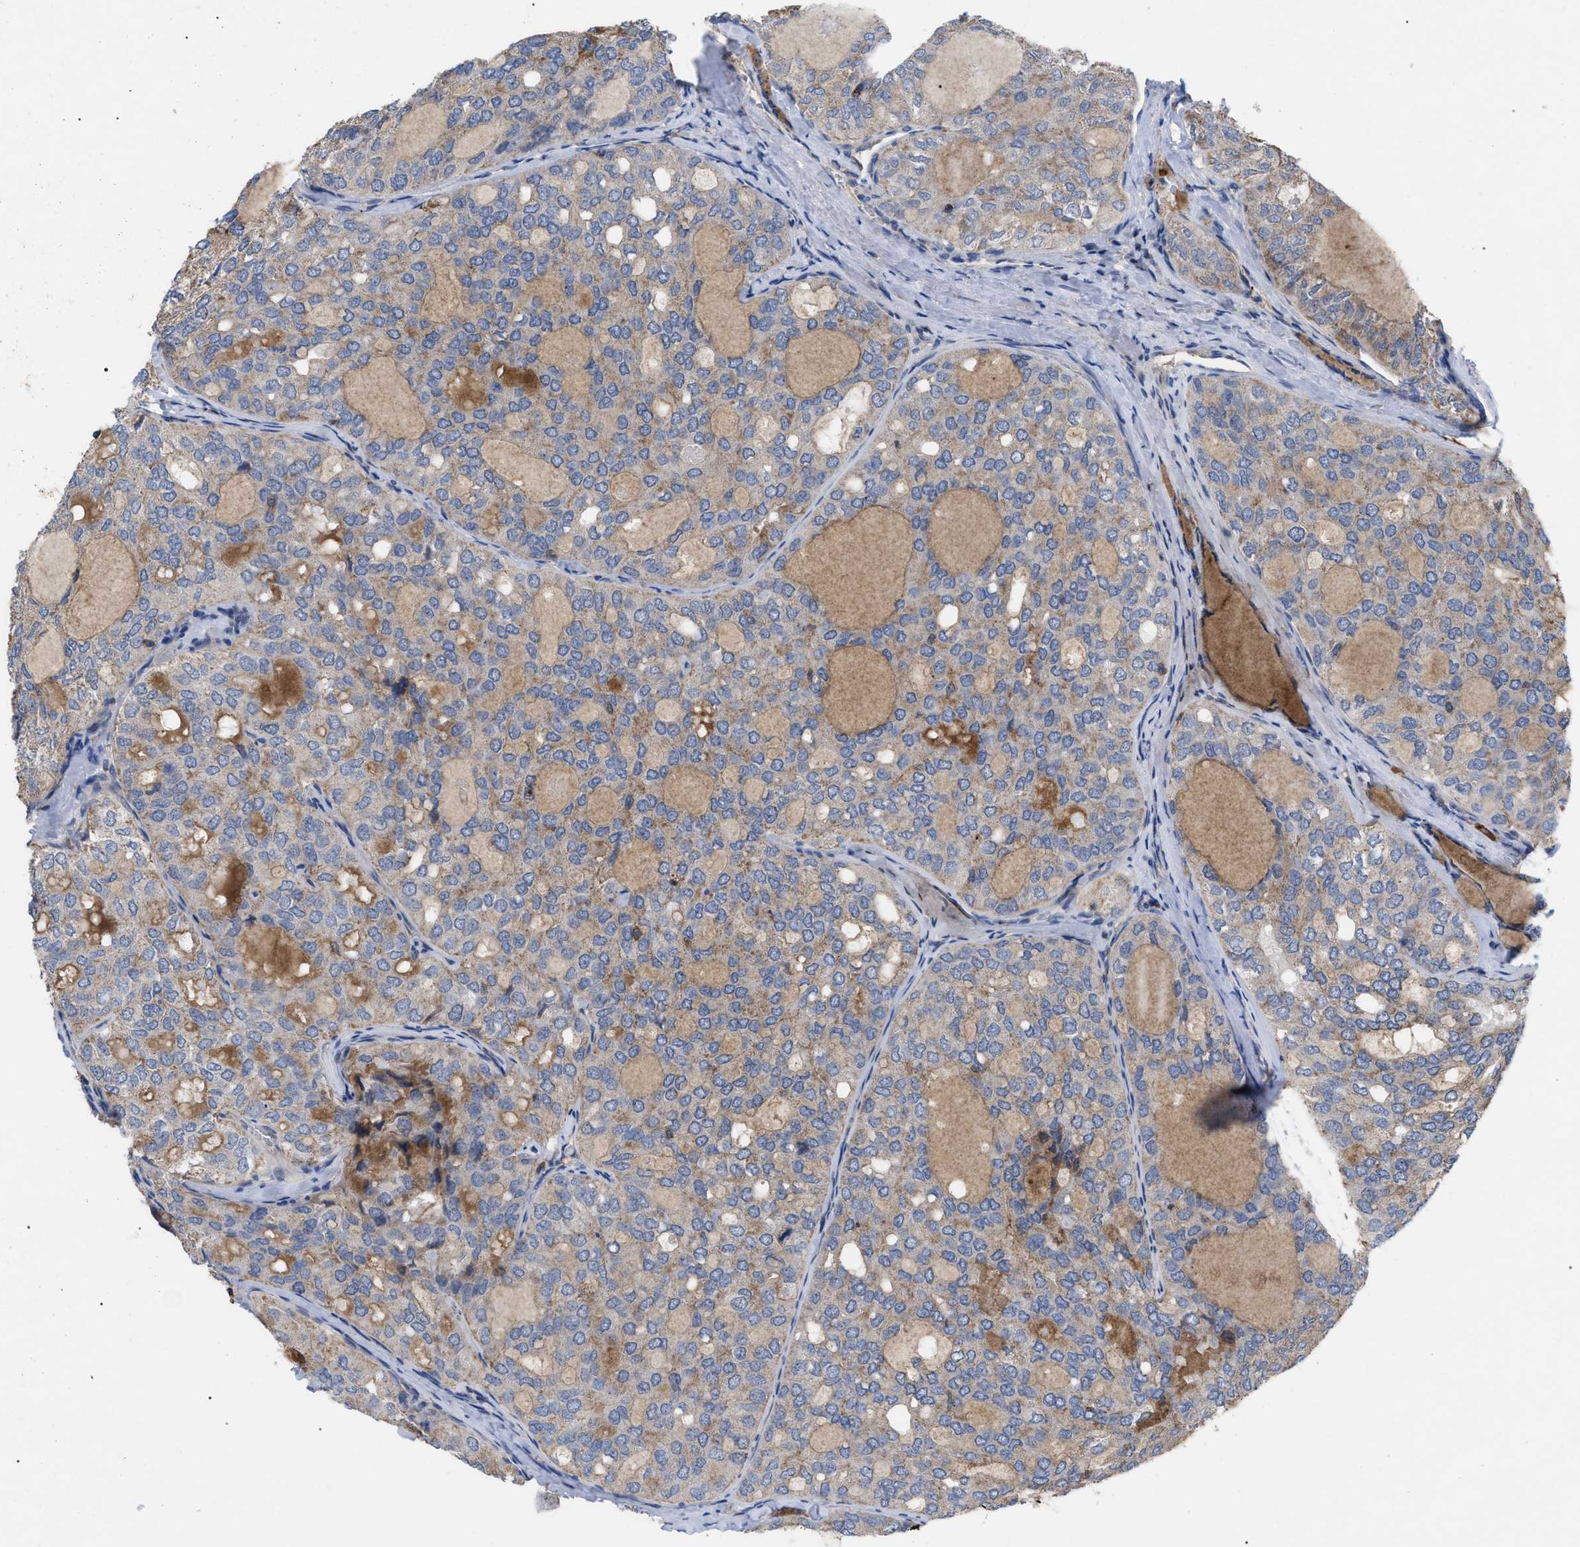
{"staining": {"intensity": "negative", "quantity": "none", "location": "none"}, "tissue": "thyroid cancer", "cell_type": "Tumor cells", "image_type": "cancer", "snomed": [{"axis": "morphology", "description": "Follicular adenoma carcinoma, NOS"}, {"axis": "topography", "description": "Thyroid gland"}], "caption": "Immunohistochemistry (IHC) of human follicular adenoma carcinoma (thyroid) reveals no staining in tumor cells. (Brightfield microscopy of DAB (3,3'-diaminobenzidine) immunohistochemistry (IHC) at high magnification).", "gene": "FAM171A2", "patient": {"sex": "male", "age": 75}}